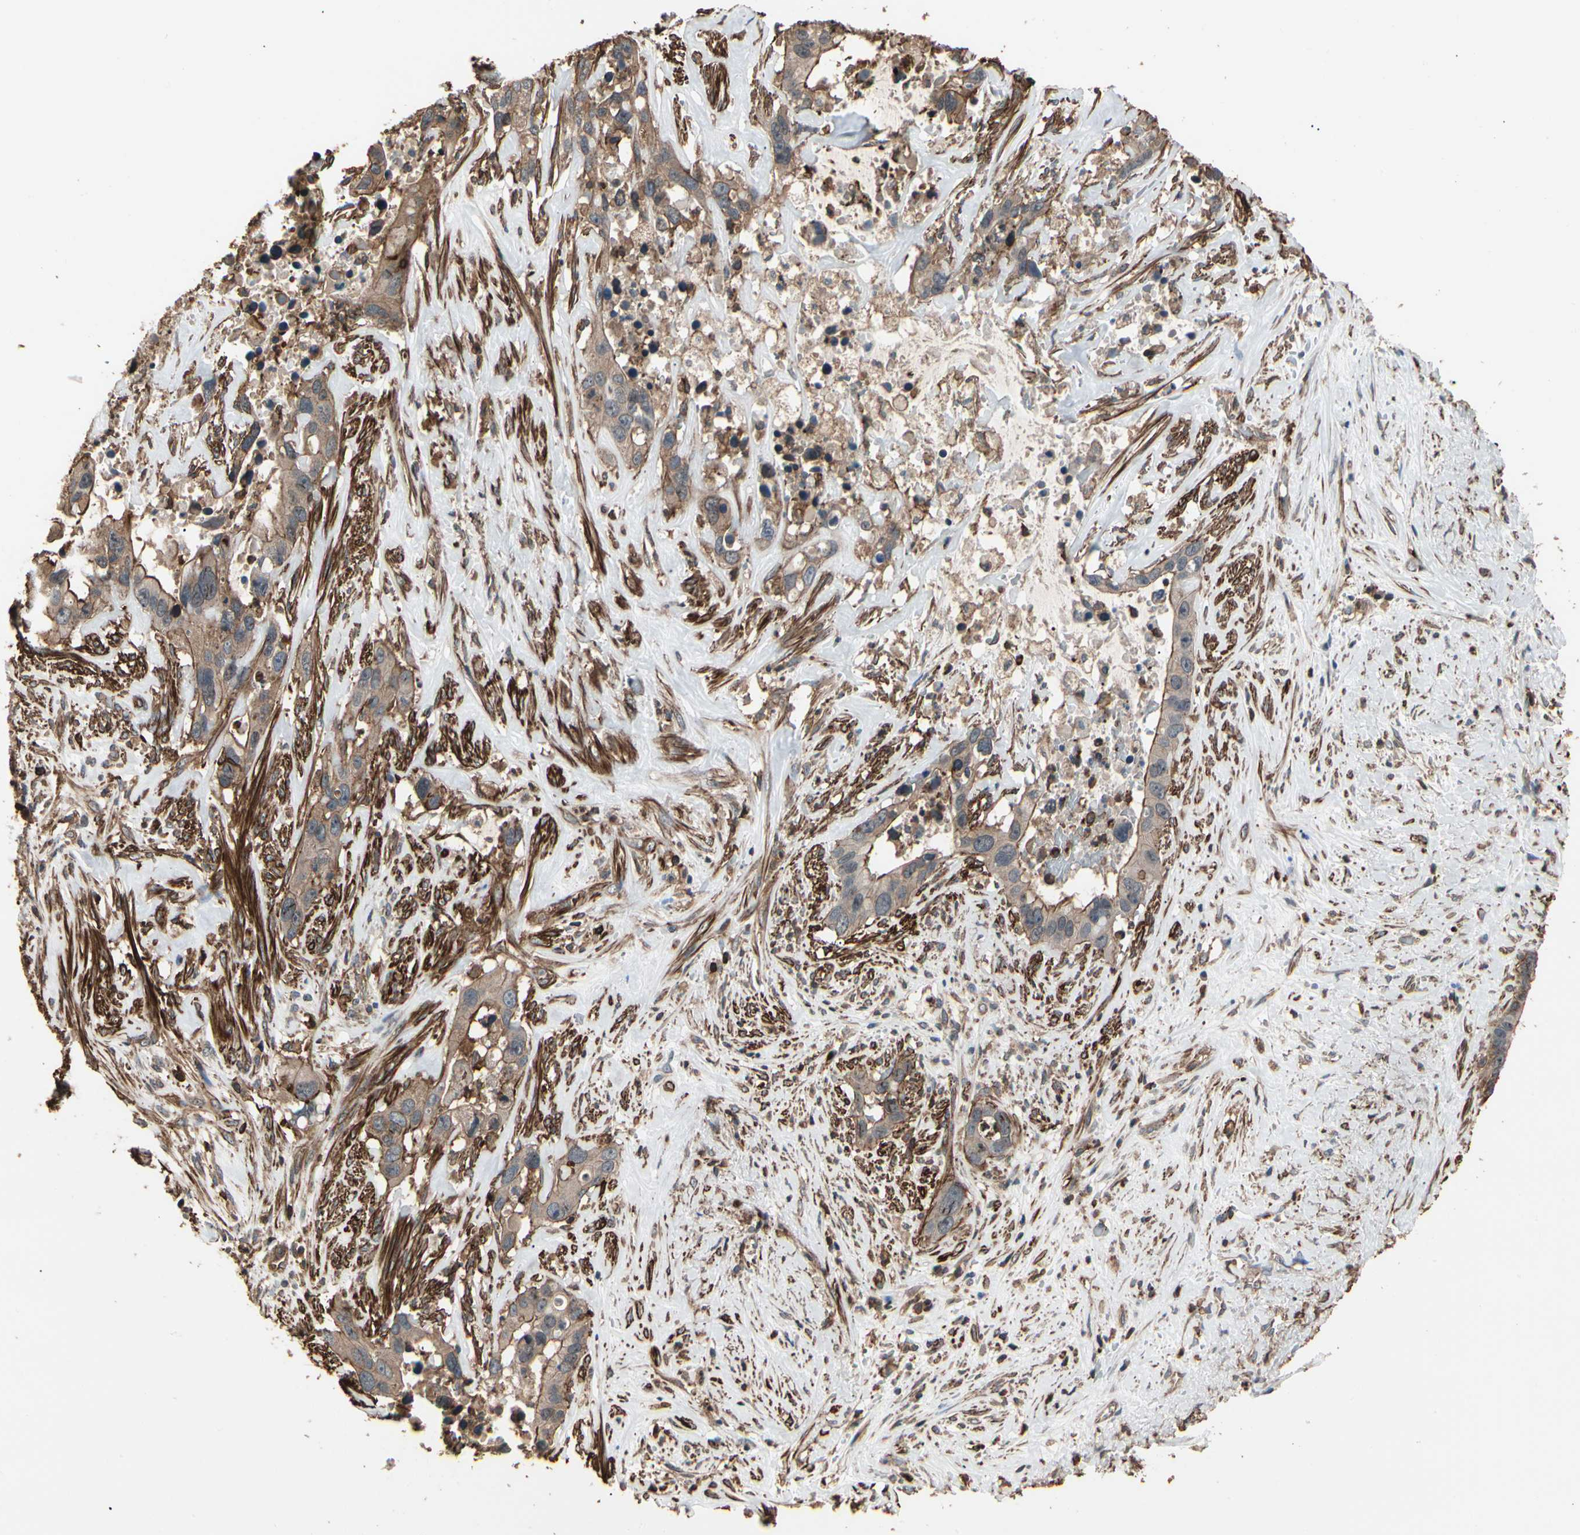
{"staining": {"intensity": "weak", "quantity": ">75%", "location": "cytoplasmic/membranous"}, "tissue": "liver cancer", "cell_type": "Tumor cells", "image_type": "cancer", "snomed": [{"axis": "morphology", "description": "Cholangiocarcinoma"}, {"axis": "topography", "description": "Liver"}], "caption": "Cholangiocarcinoma (liver) stained for a protein (brown) displays weak cytoplasmic/membranous positive positivity in approximately >75% of tumor cells.", "gene": "MAPK13", "patient": {"sex": "female", "age": 65}}